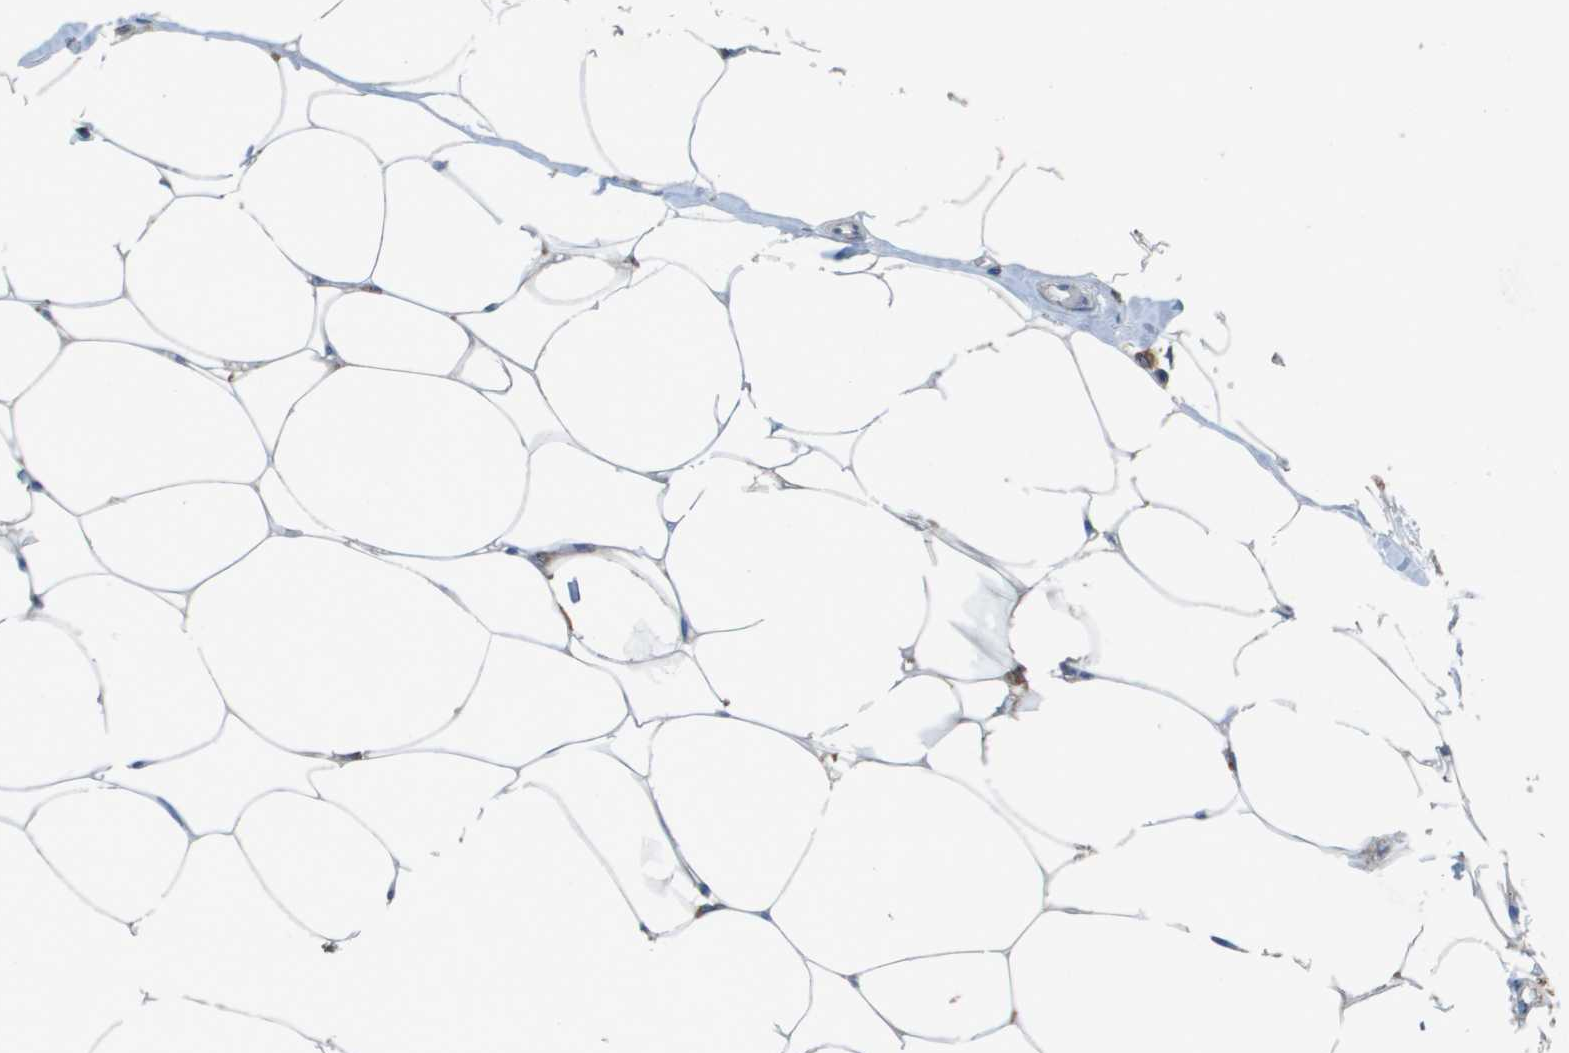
{"staining": {"intensity": "weak", "quantity": "25%-75%", "location": "cytoplasmic/membranous"}, "tissue": "breast cancer", "cell_type": "Tumor cells", "image_type": "cancer", "snomed": [{"axis": "morphology", "description": "Lobular carcinoma"}, {"axis": "topography", "description": "Breast"}], "caption": "Protein positivity by immunohistochemistry exhibits weak cytoplasmic/membranous positivity in about 25%-75% of tumor cells in breast cancer.", "gene": "CLCA4", "patient": {"sex": "female", "age": 51}}